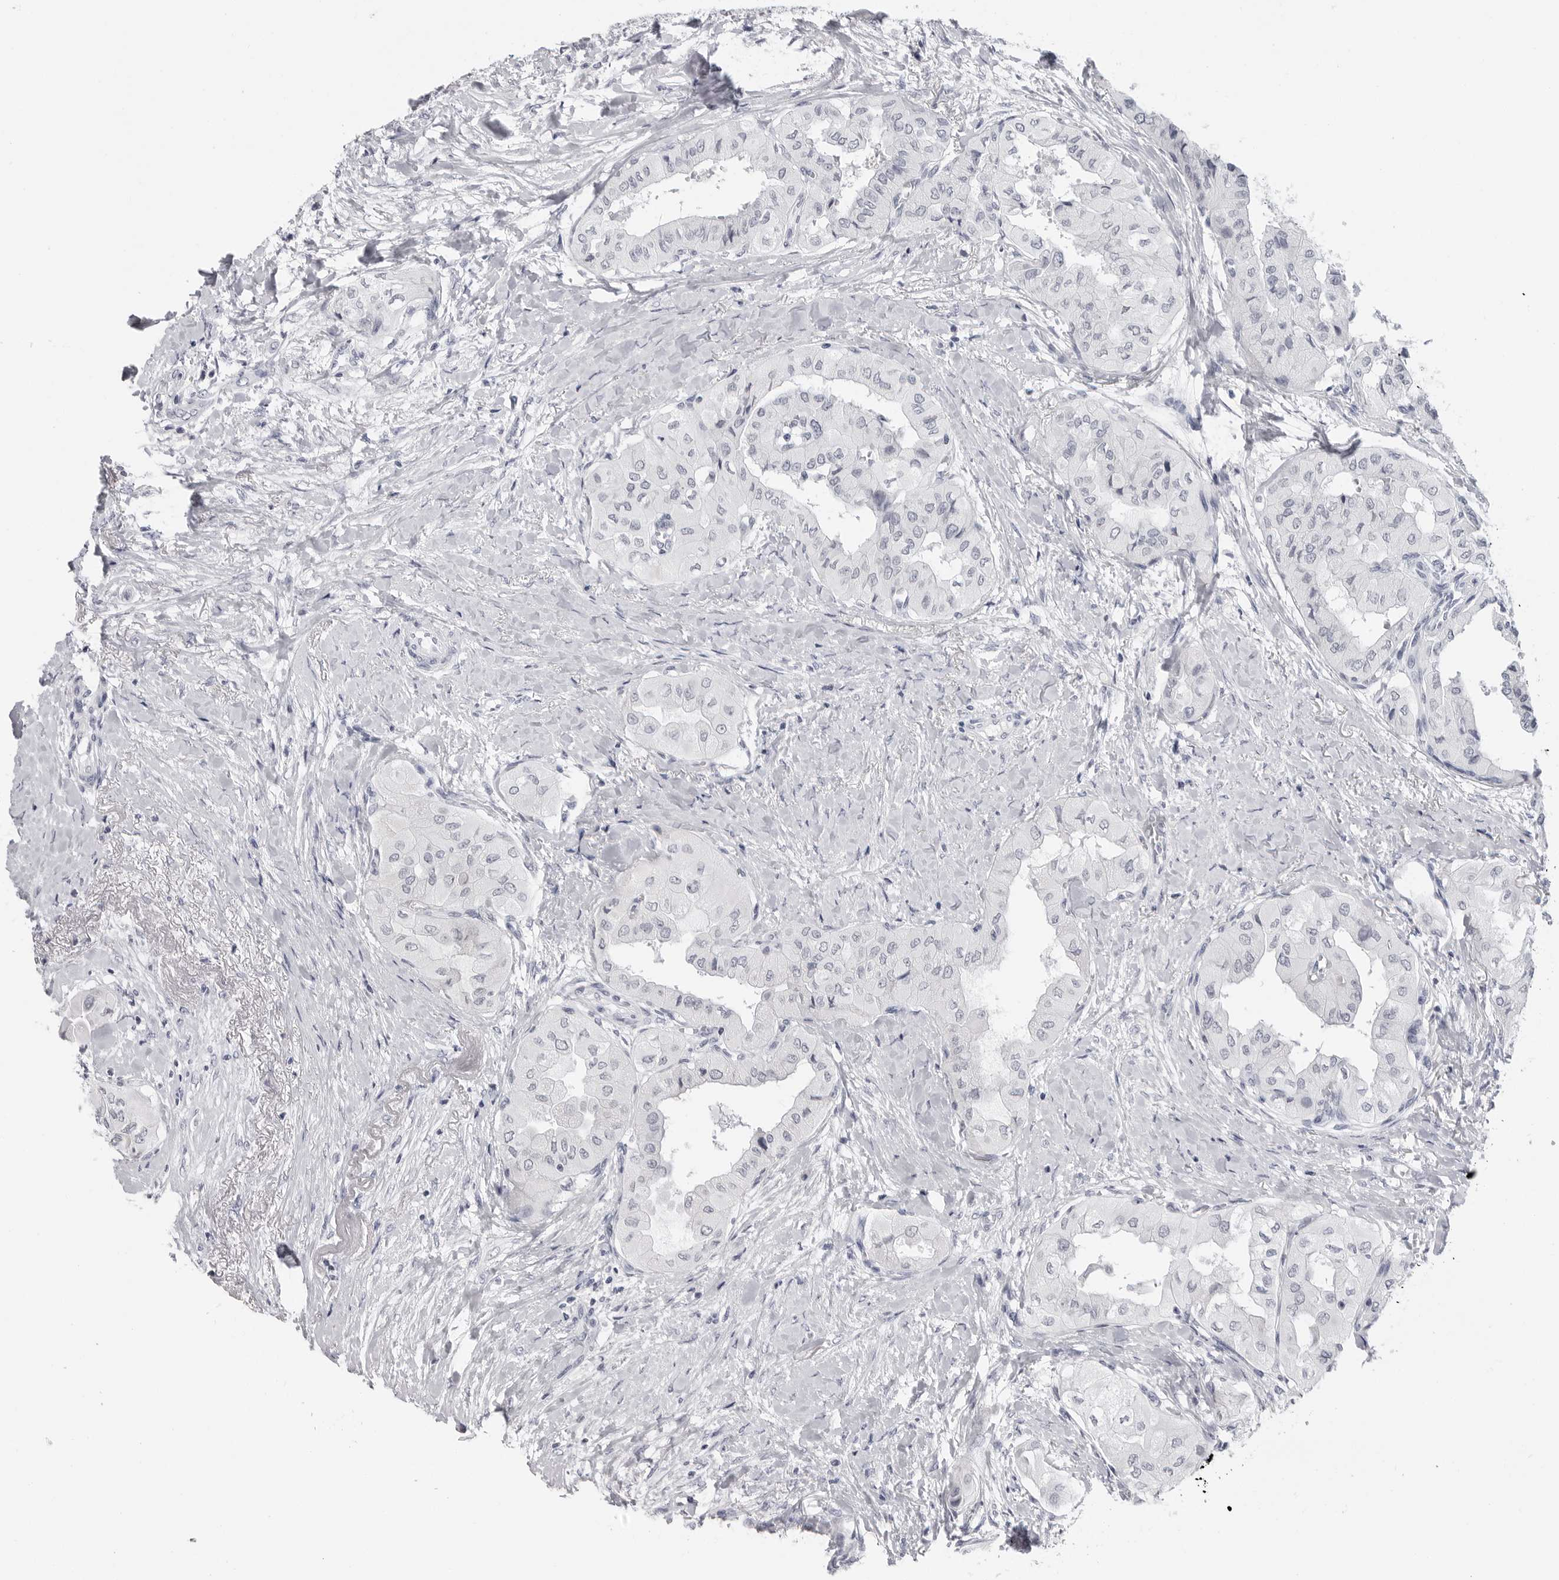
{"staining": {"intensity": "negative", "quantity": "none", "location": "none"}, "tissue": "thyroid cancer", "cell_type": "Tumor cells", "image_type": "cancer", "snomed": [{"axis": "morphology", "description": "Papillary adenocarcinoma, NOS"}, {"axis": "topography", "description": "Thyroid gland"}], "caption": "Papillary adenocarcinoma (thyroid) was stained to show a protein in brown. There is no significant positivity in tumor cells.", "gene": "PGA3", "patient": {"sex": "female", "age": 59}}